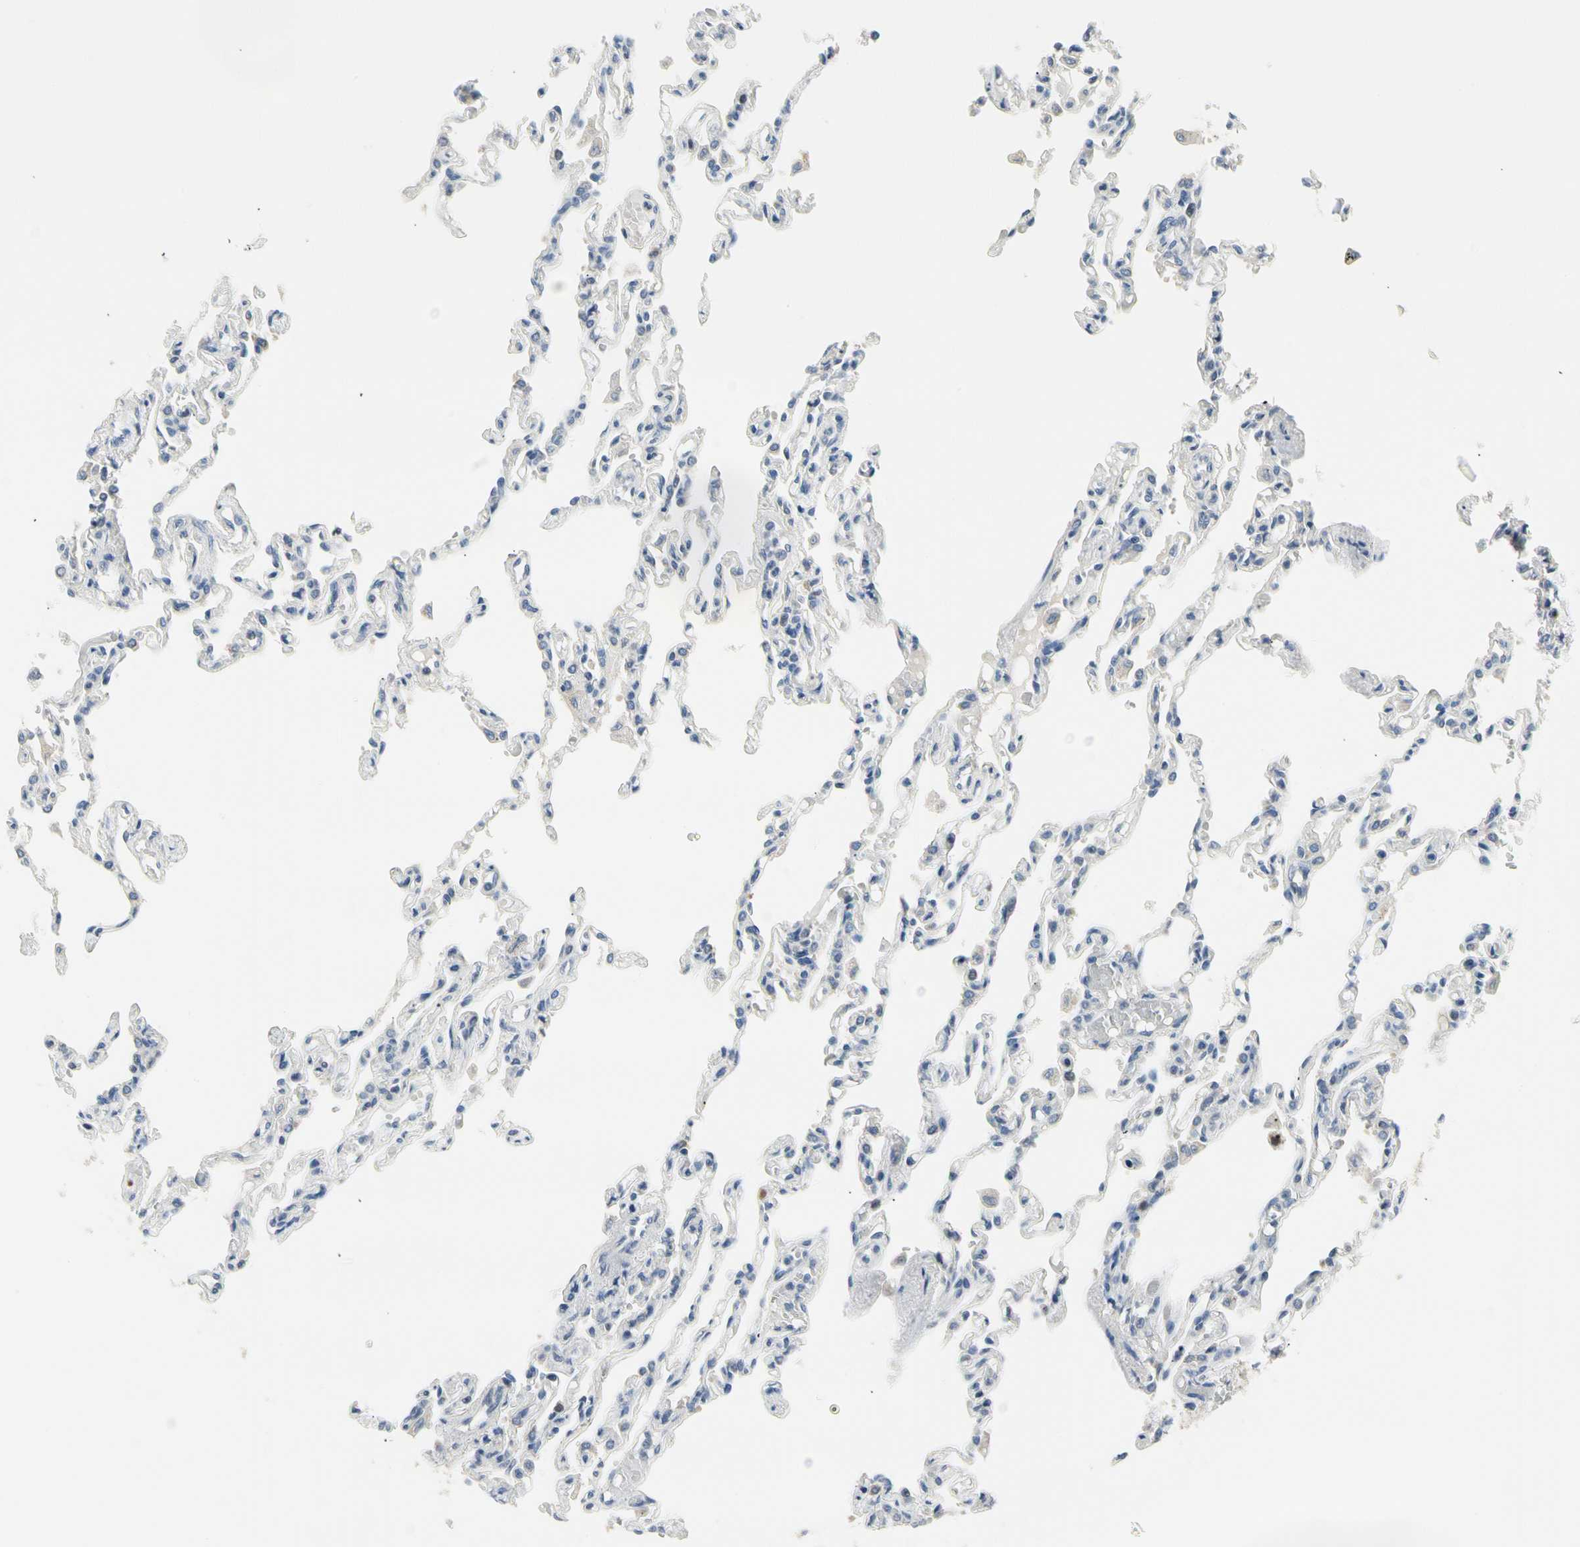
{"staining": {"intensity": "negative", "quantity": "none", "location": "none"}, "tissue": "lung", "cell_type": "Alveolar cells", "image_type": "normal", "snomed": [{"axis": "morphology", "description": "Normal tissue, NOS"}, {"axis": "topography", "description": "Lung"}], "caption": "A photomicrograph of human lung is negative for staining in alveolar cells. (DAB (3,3'-diaminobenzidine) immunohistochemistry, high magnification).", "gene": "NFASC", "patient": {"sex": "male", "age": 21}}